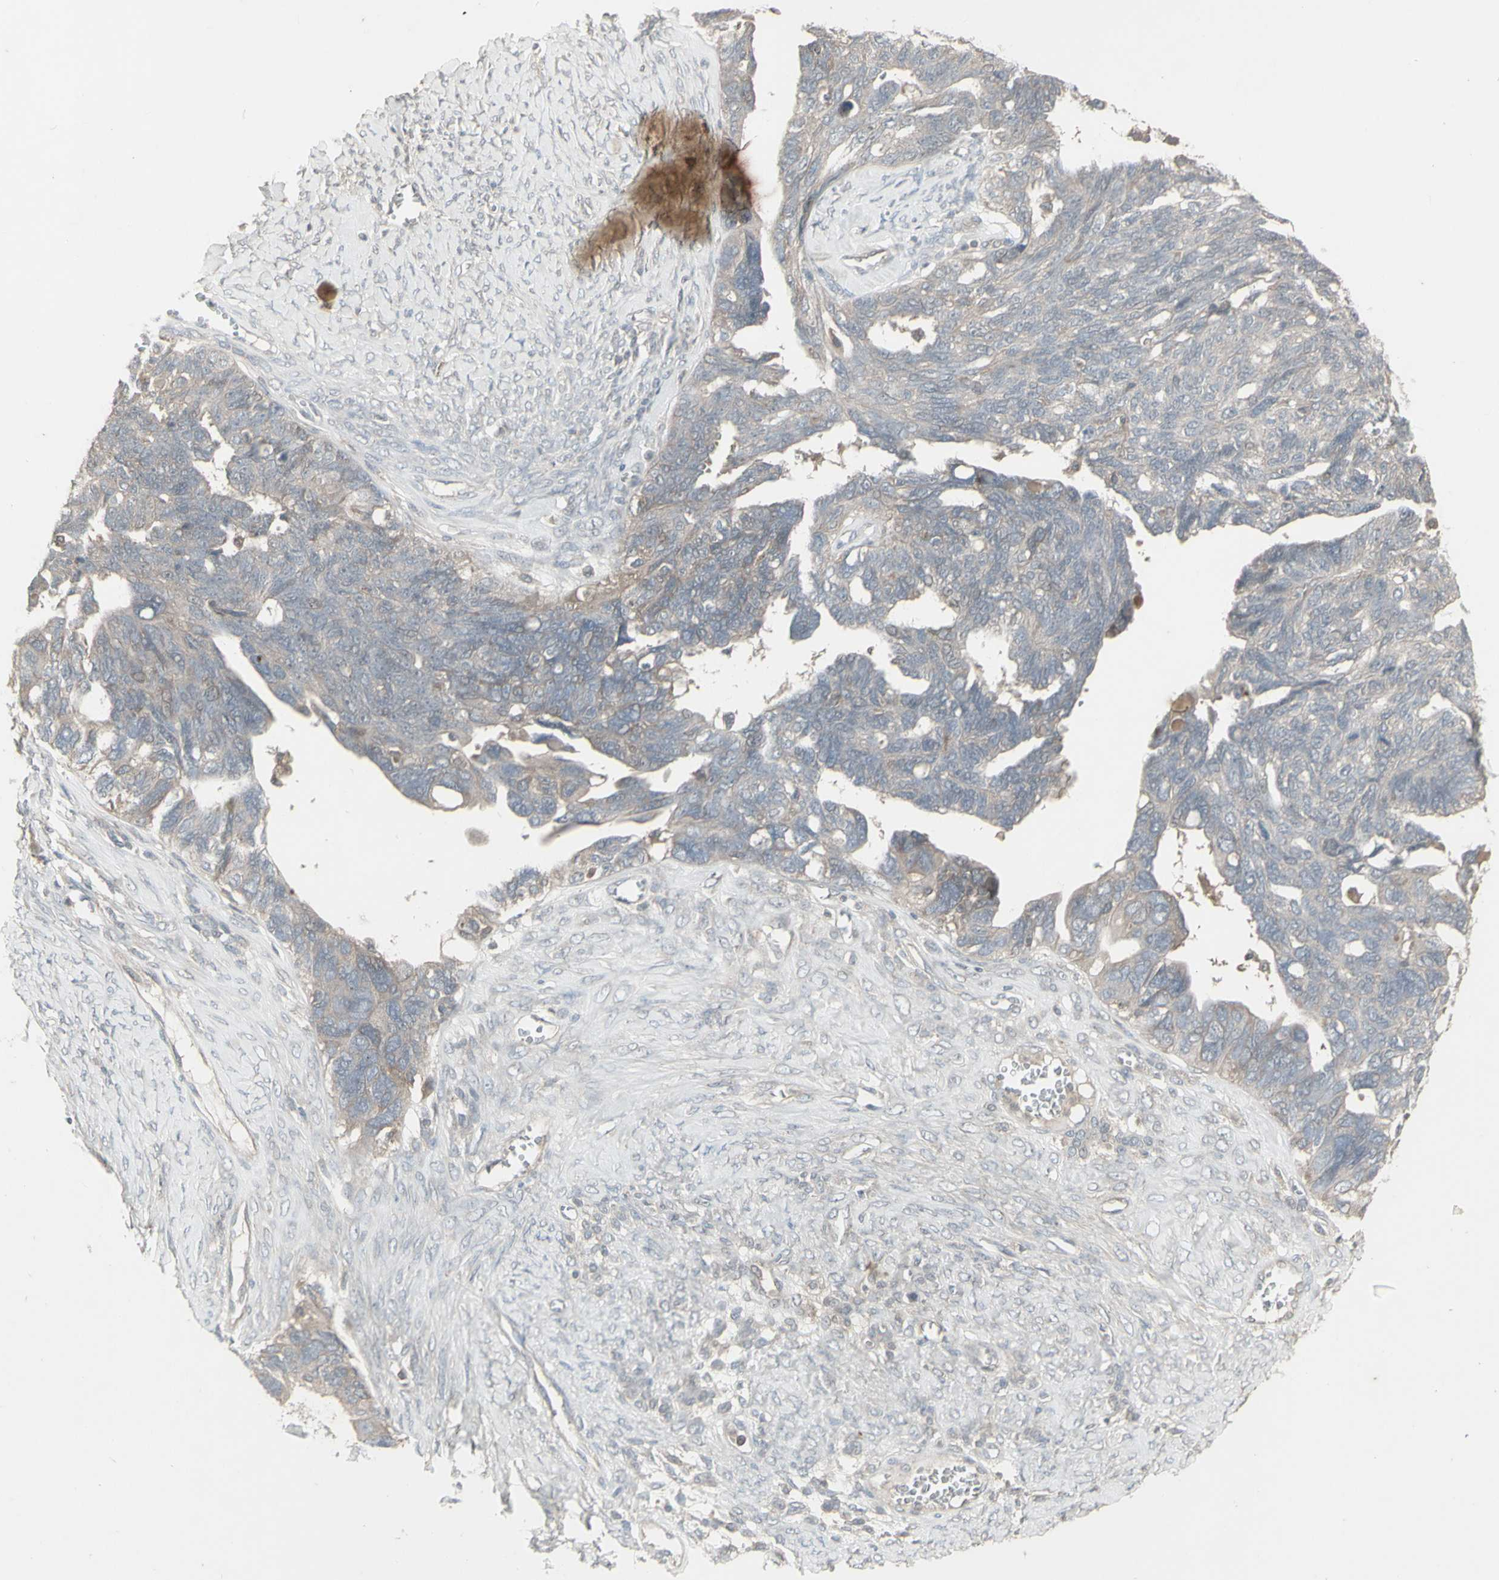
{"staining": {"intensity": "negative", "quantity": "none", "location": "none"}, "tissue": "ovarian cancer", "cell_type": "Tumor cells", "image_type": "cancer", "snomed": [{"axis": "morphology", "description": "Cystadenocarcinoma, serous, NOS"}, {"axis": "topography", "description": "Ovary"}], "caption": "High power microscopy image of an IHC photomicrograph of ovarian cancer (serous cystadenocarcinoma), revealing no significant positivity in tumor cells. (DAB IHC with hematoxylin counter stain).", "gene": "CSK", "patient": {"sex": "female", "age": 79}}